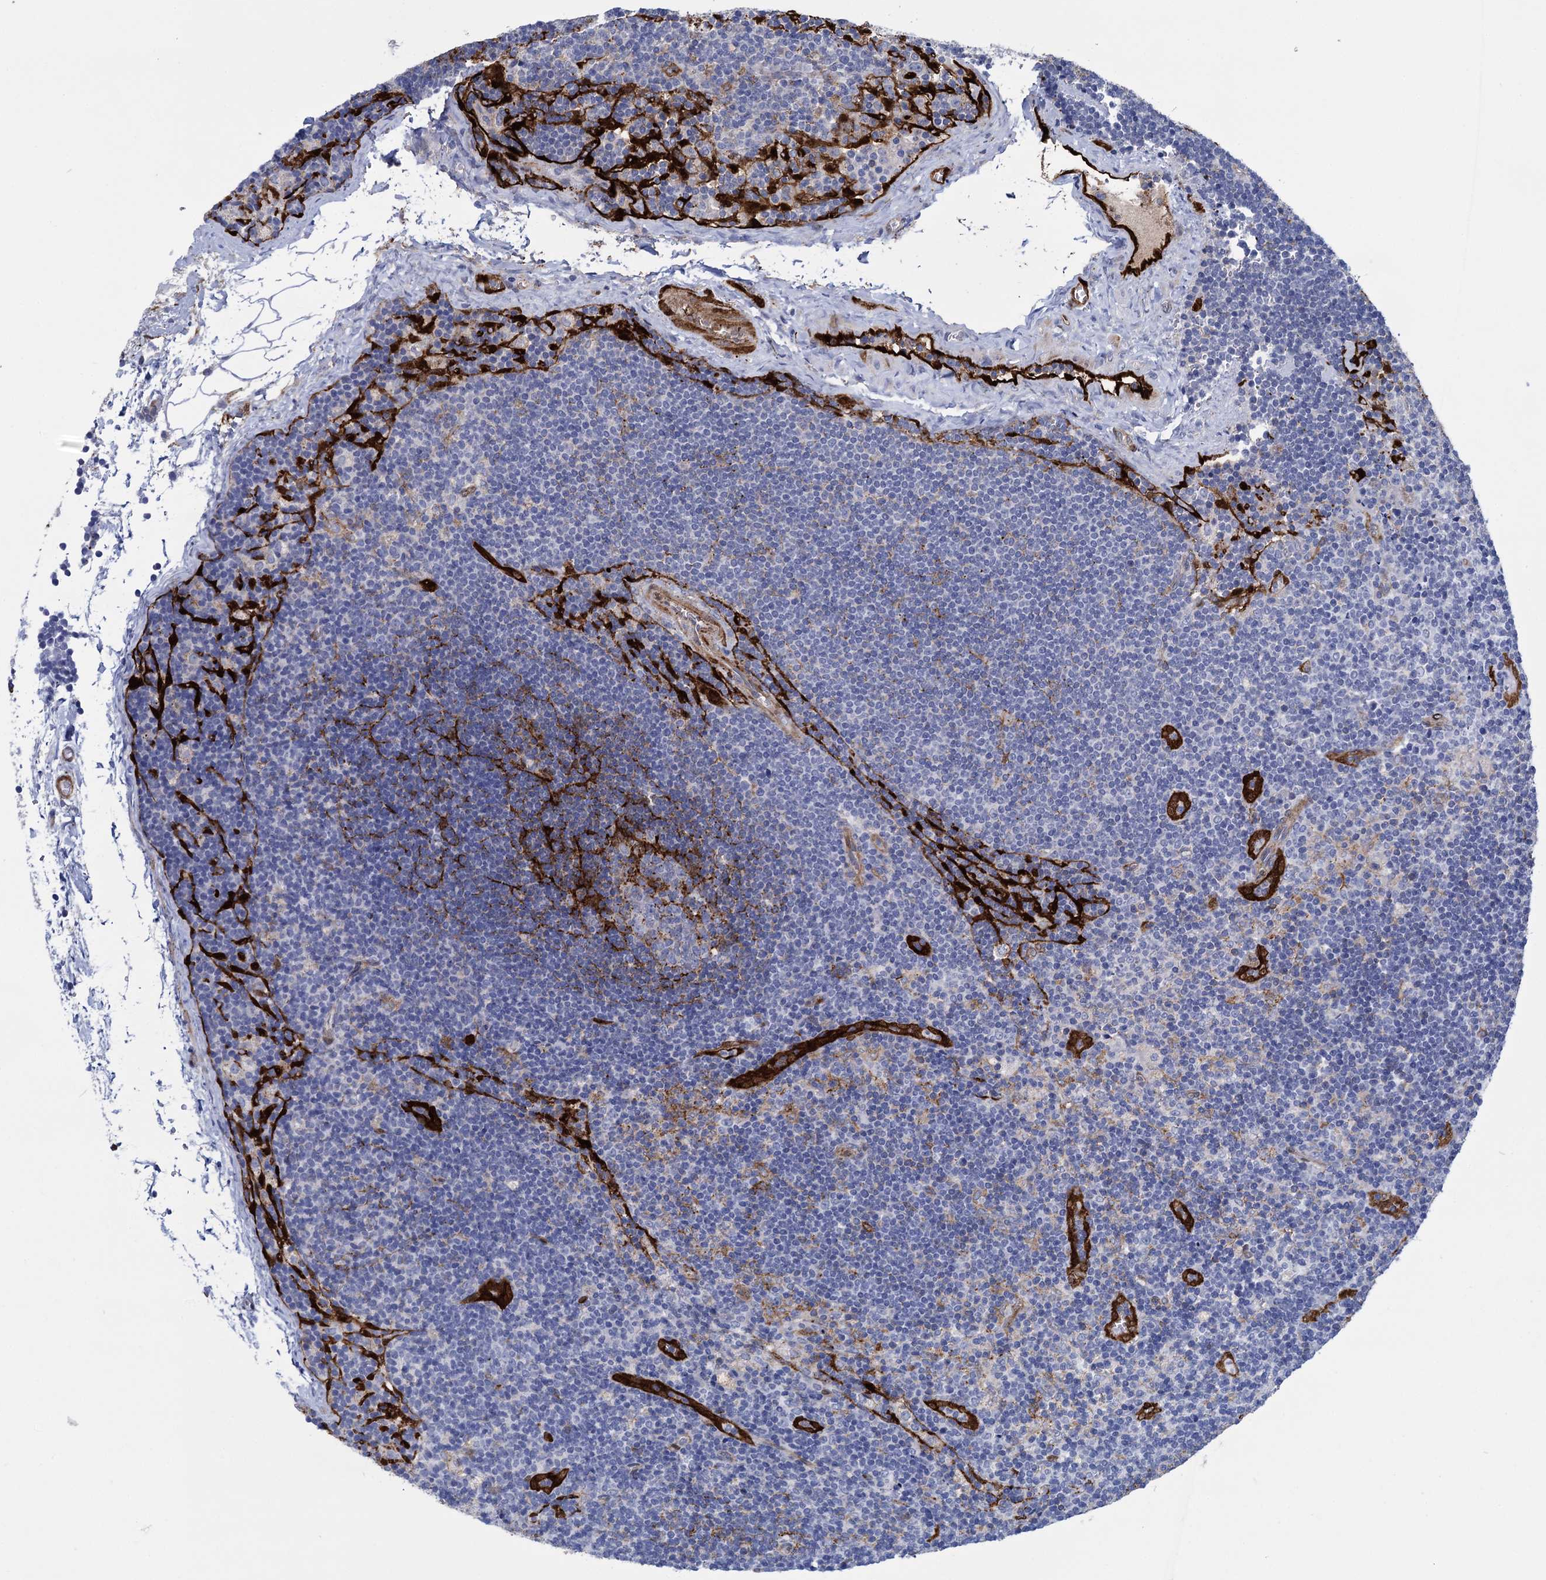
{"staining": {"intensity": "negative", "quantity": "none", "location": "none"}, "tissue": "lymph node", "cell_type": "Germinal center cells", "image_type": "normal", "snomed": [{"axis": "morphology", "description": "Normal tissue, NOS"}, {"axis": "topography", "description": "Lymph node"}], "caption": "This is an IHC photomicrograph of benign lymph node. There is no staining in germinal center cells.", "gene": "SNCG", "patient": {"sex": "male", "age": 24}}